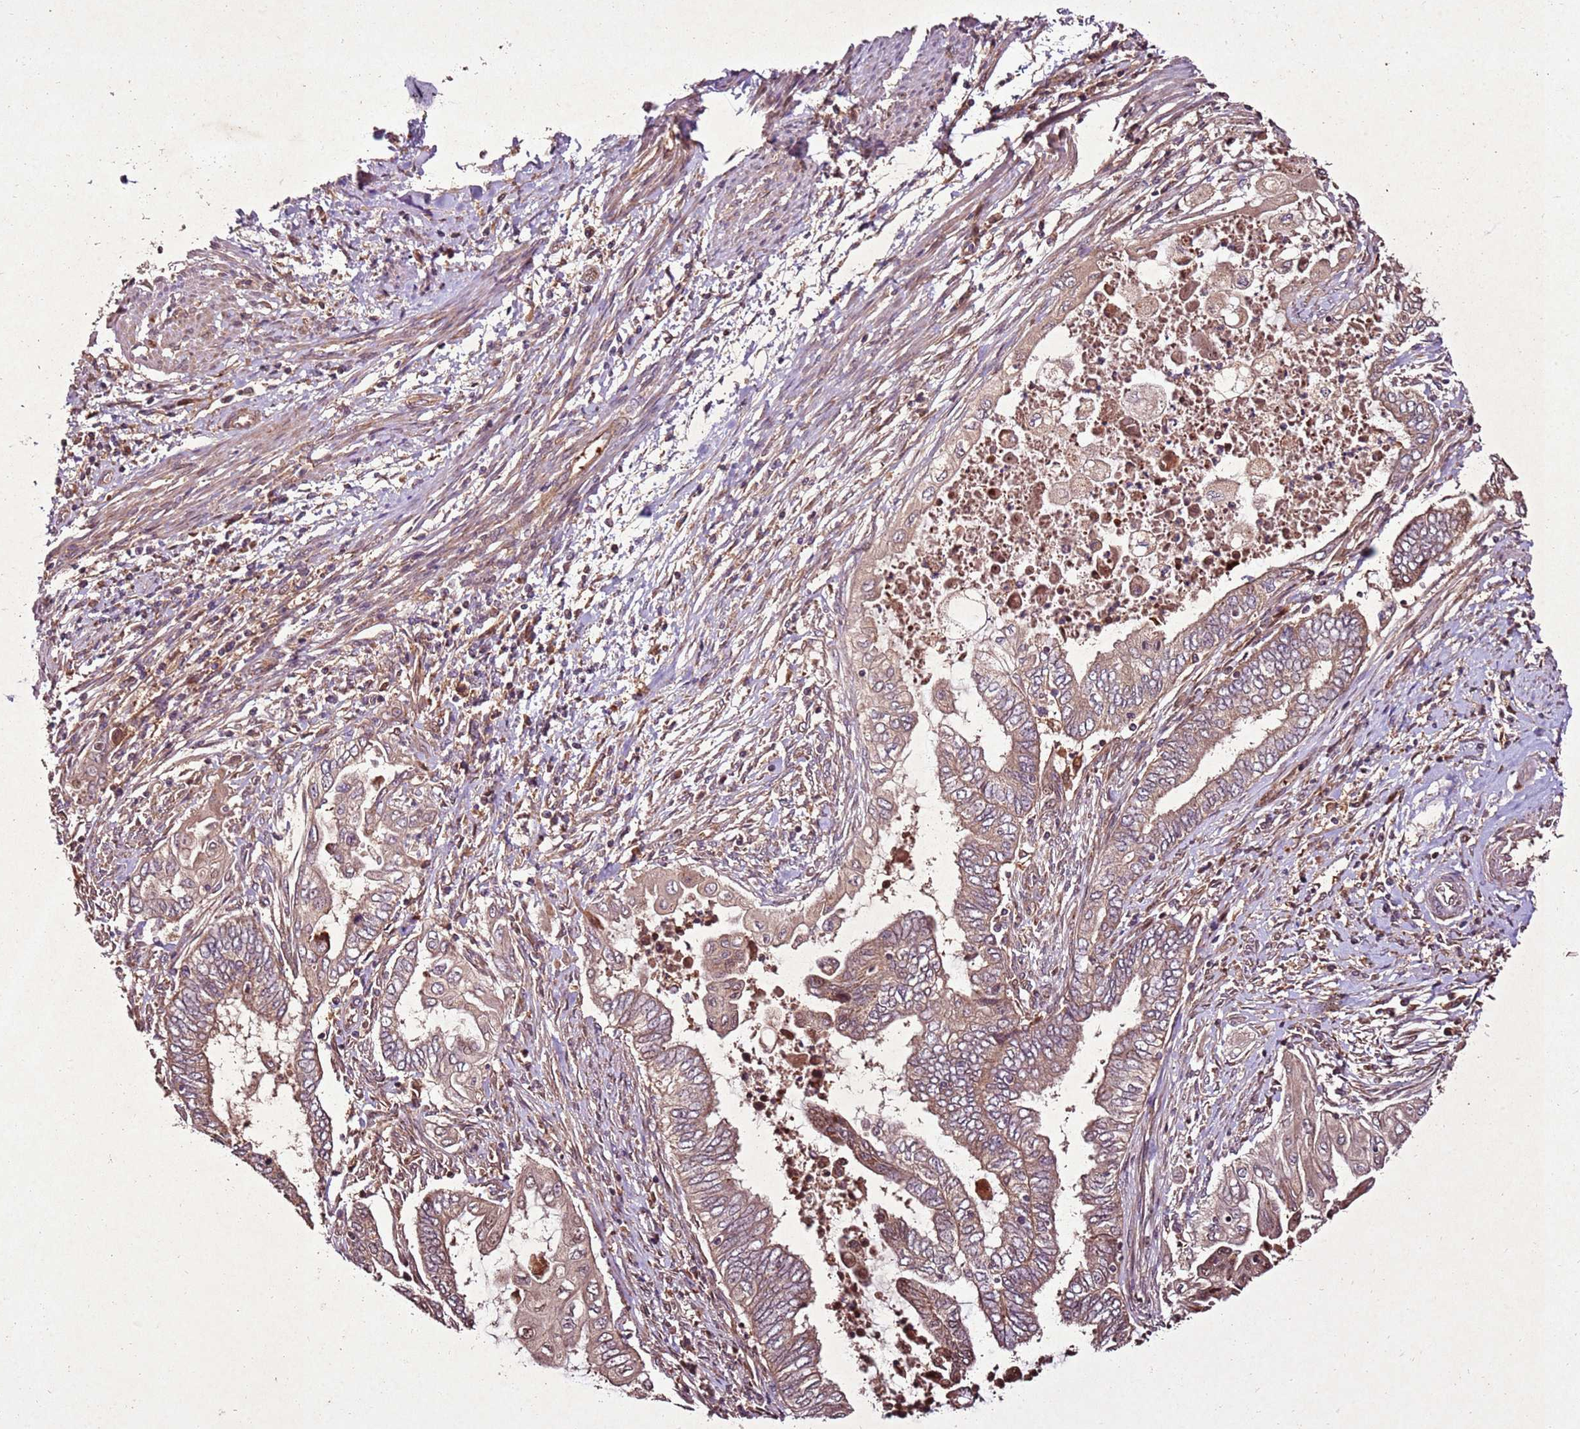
{"staining": {"intensity": "moderate", "quantity": ">75%", "location": "cytoplasmic/membranous"}, "tissue": "endometrial cancer", "cell_type": "Tumor cells", "image_type": "cancer", "snomed": [{"axis": "morphology", "description": "Adenocarcinoma, NOS"}, {"axis": "topography", "description": "Uterus"}, {"axis": "topography", "description": "Endometrium"}], "caption": "Protein staining exhibits moderate cytoplasmic/membranous expression in about >75% of tumor cells in endometrial cancer.", "gene": "PTMA", "patient": {"sex": "female", "age": 70}}